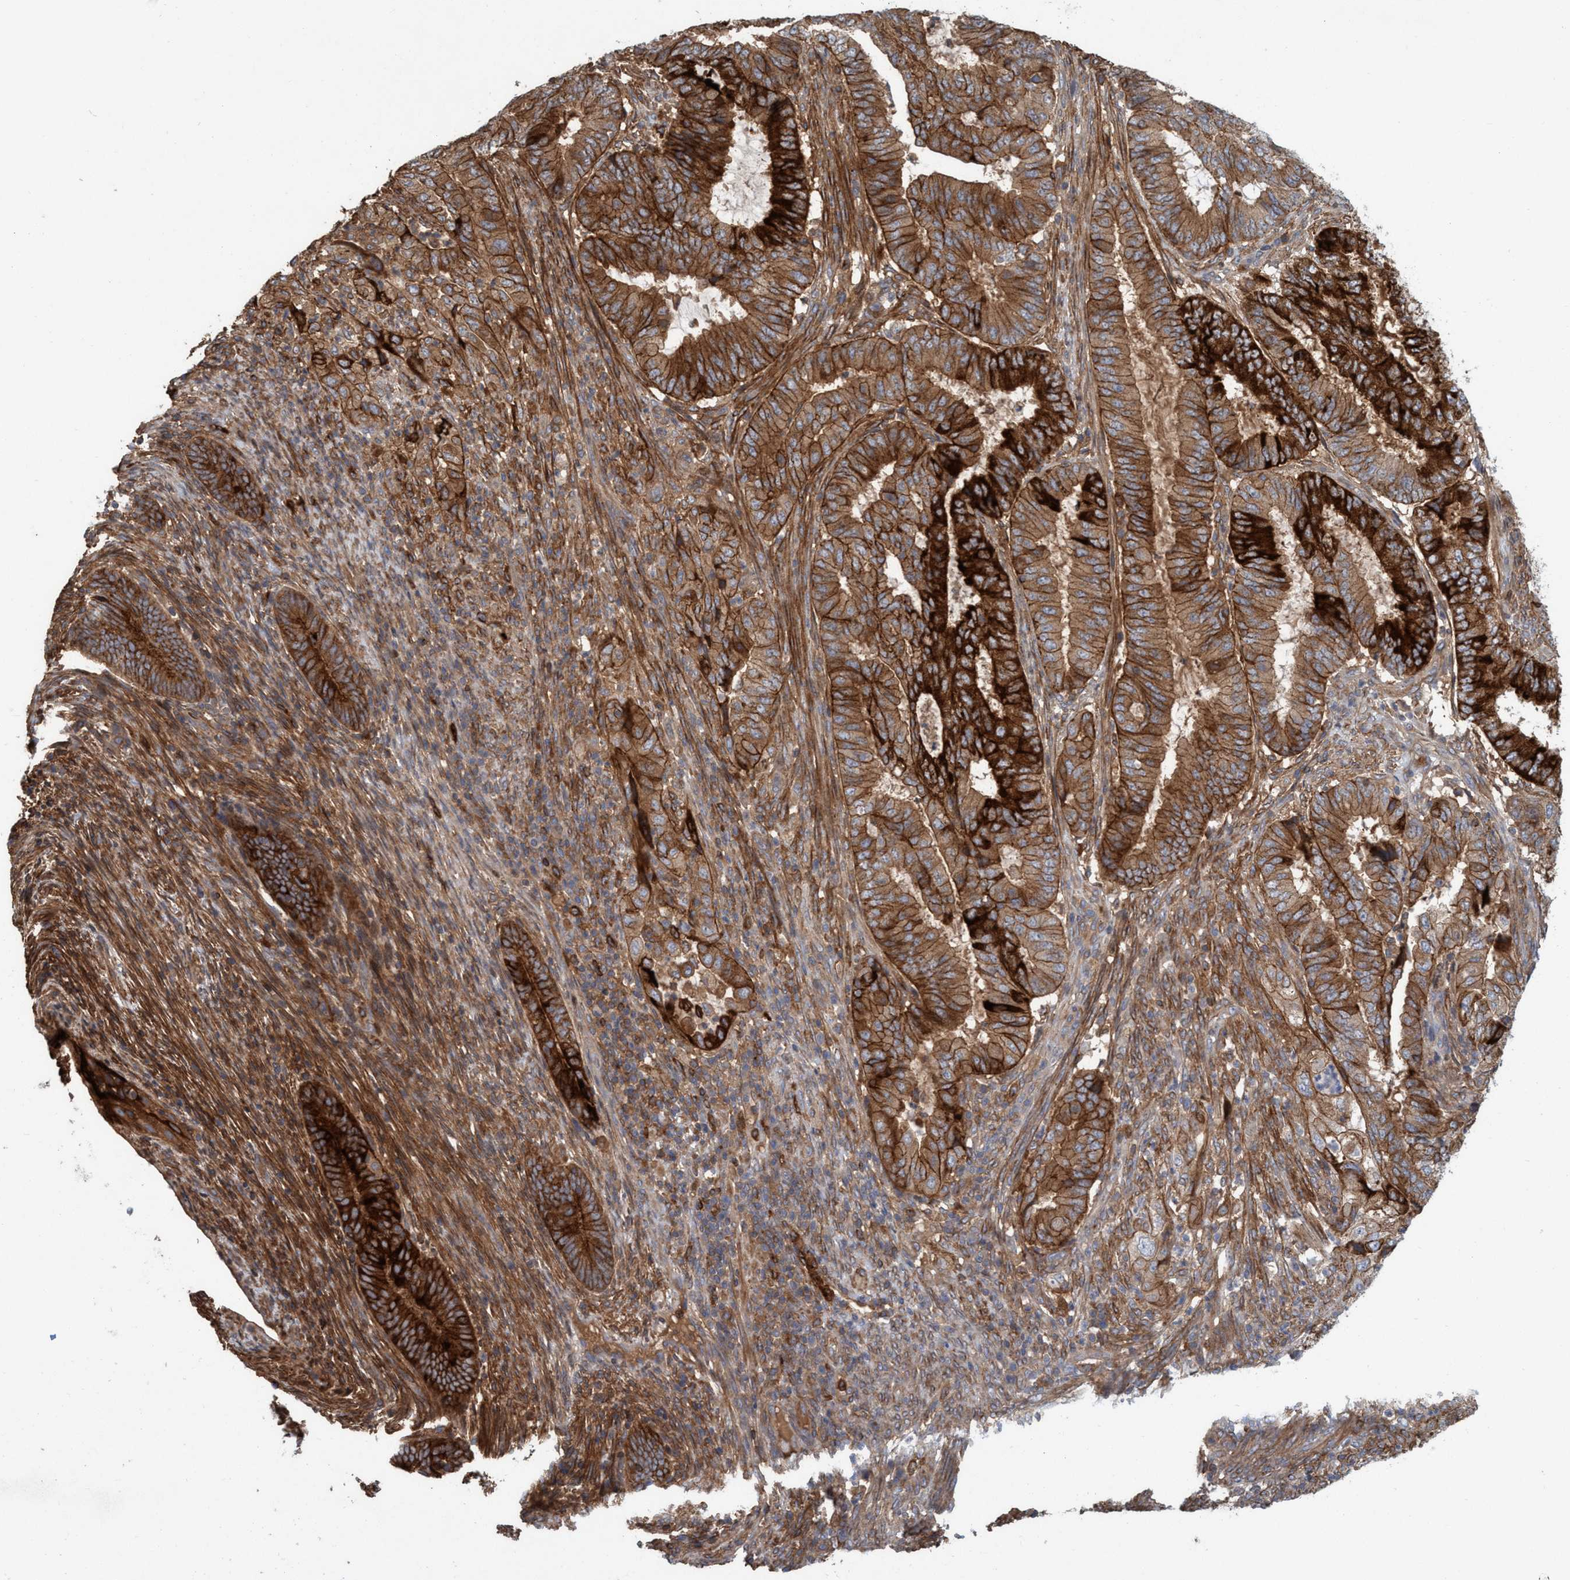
{"staining": {"intensity": "strong", "quantity": ">75%", "location": "cytoplasmic/membranous"}, "tissue": "endometrial cancer", "cell_type": "Tumor cells", "image_type": "cancer", "snomed": [{"axis": "morphology", "description": "Adenocarcinoma, NOS"}, {"axis": "topography", "description": "Endometrium"}], "caption": "Immunohistochemical staining of human endometrial adenocarcinoma shows high levels of strong cytoplasmic/membranous staining in about >75% of tumor cells.", "gene": "SPECC1", "patient": {"sex": "female", "age": 51}}